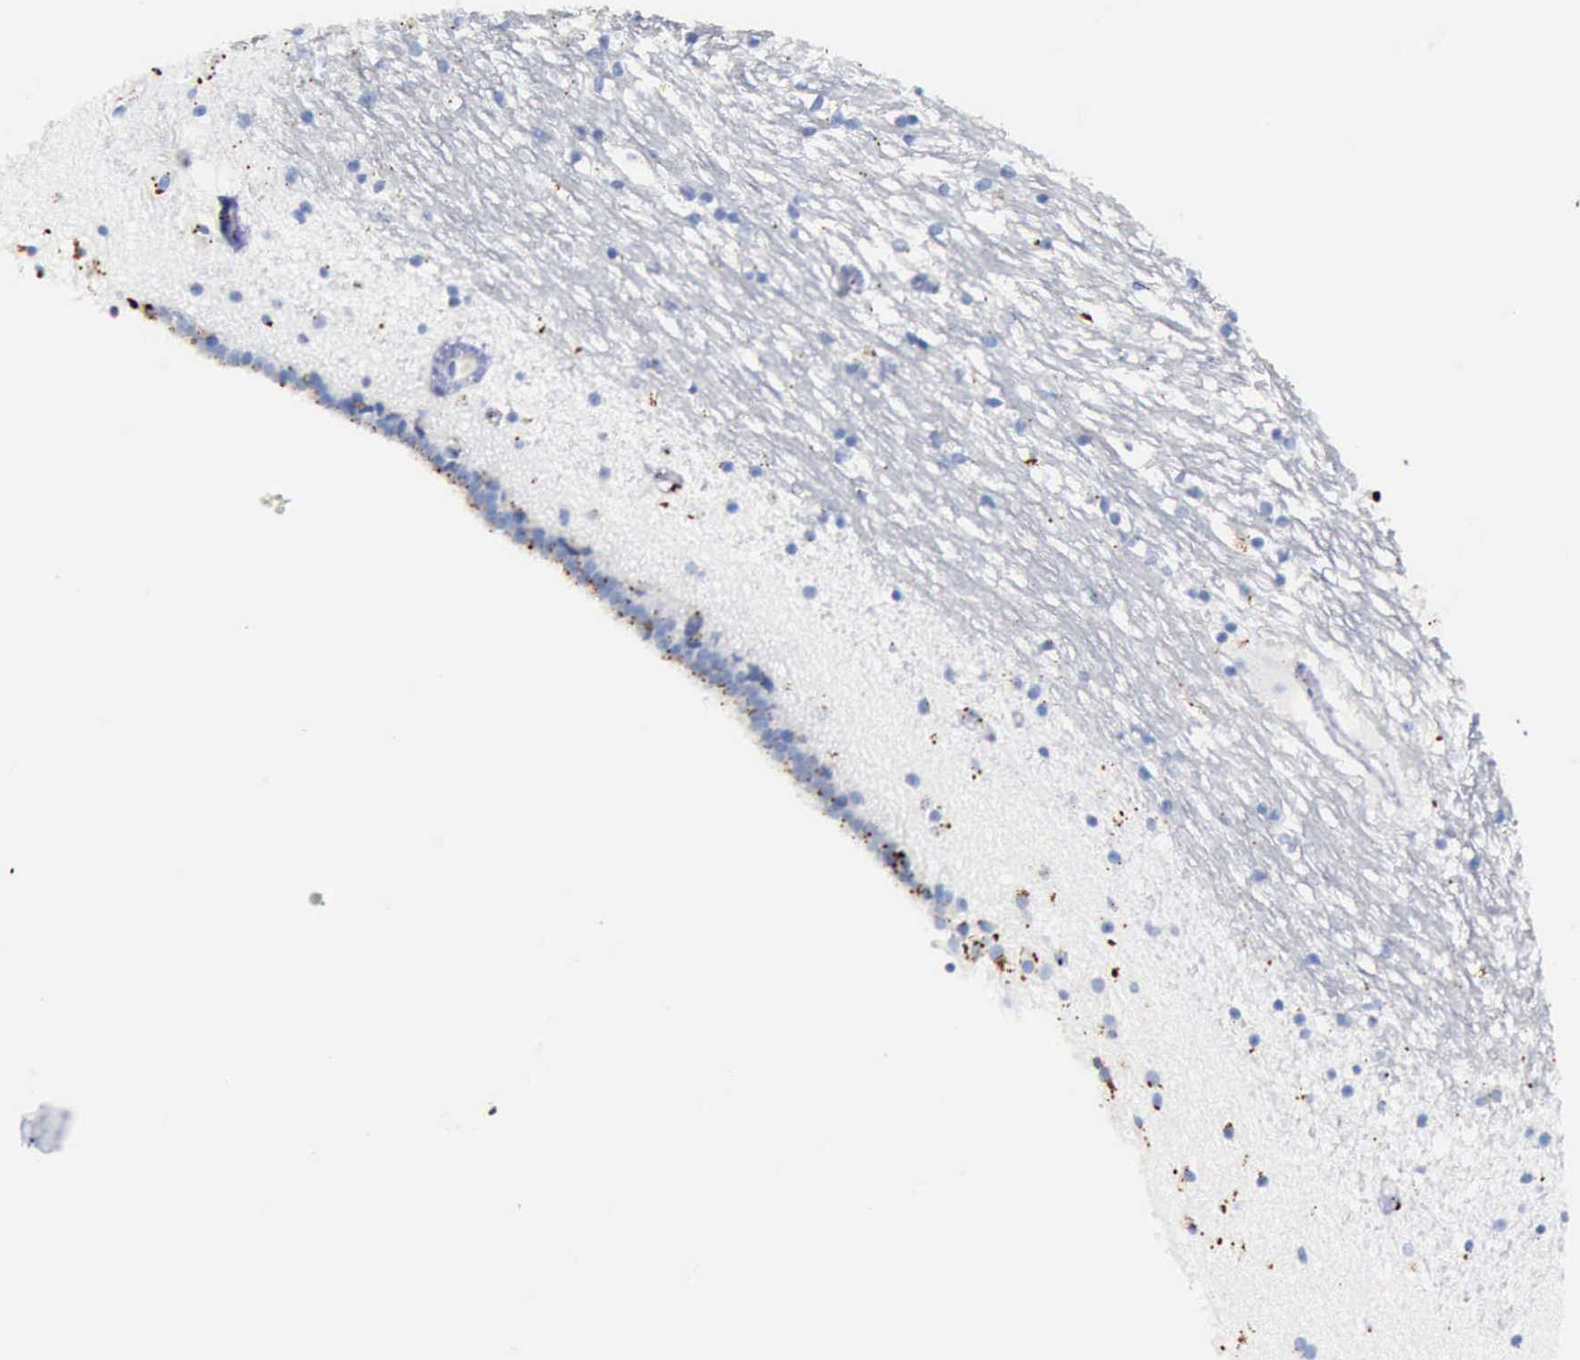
{"staining": {"intensity": "weak", "quantity": "<25%", "location": "cytoplasmic/membranous"}, "tissue": "caudate", "cell_type": "Glial cells", "image_type": "normal", "snomed": [{"axis": "morphology", "description": "Normal tissue, NOS"}, {"axis": "topography", "description": "Lateral ventricle wall"}], "caption": "The histopathology image exhibits no significant expression in glial cells of caudate.", "gene": "CTSD", "patient": {"sex": "male", "age": 45}}